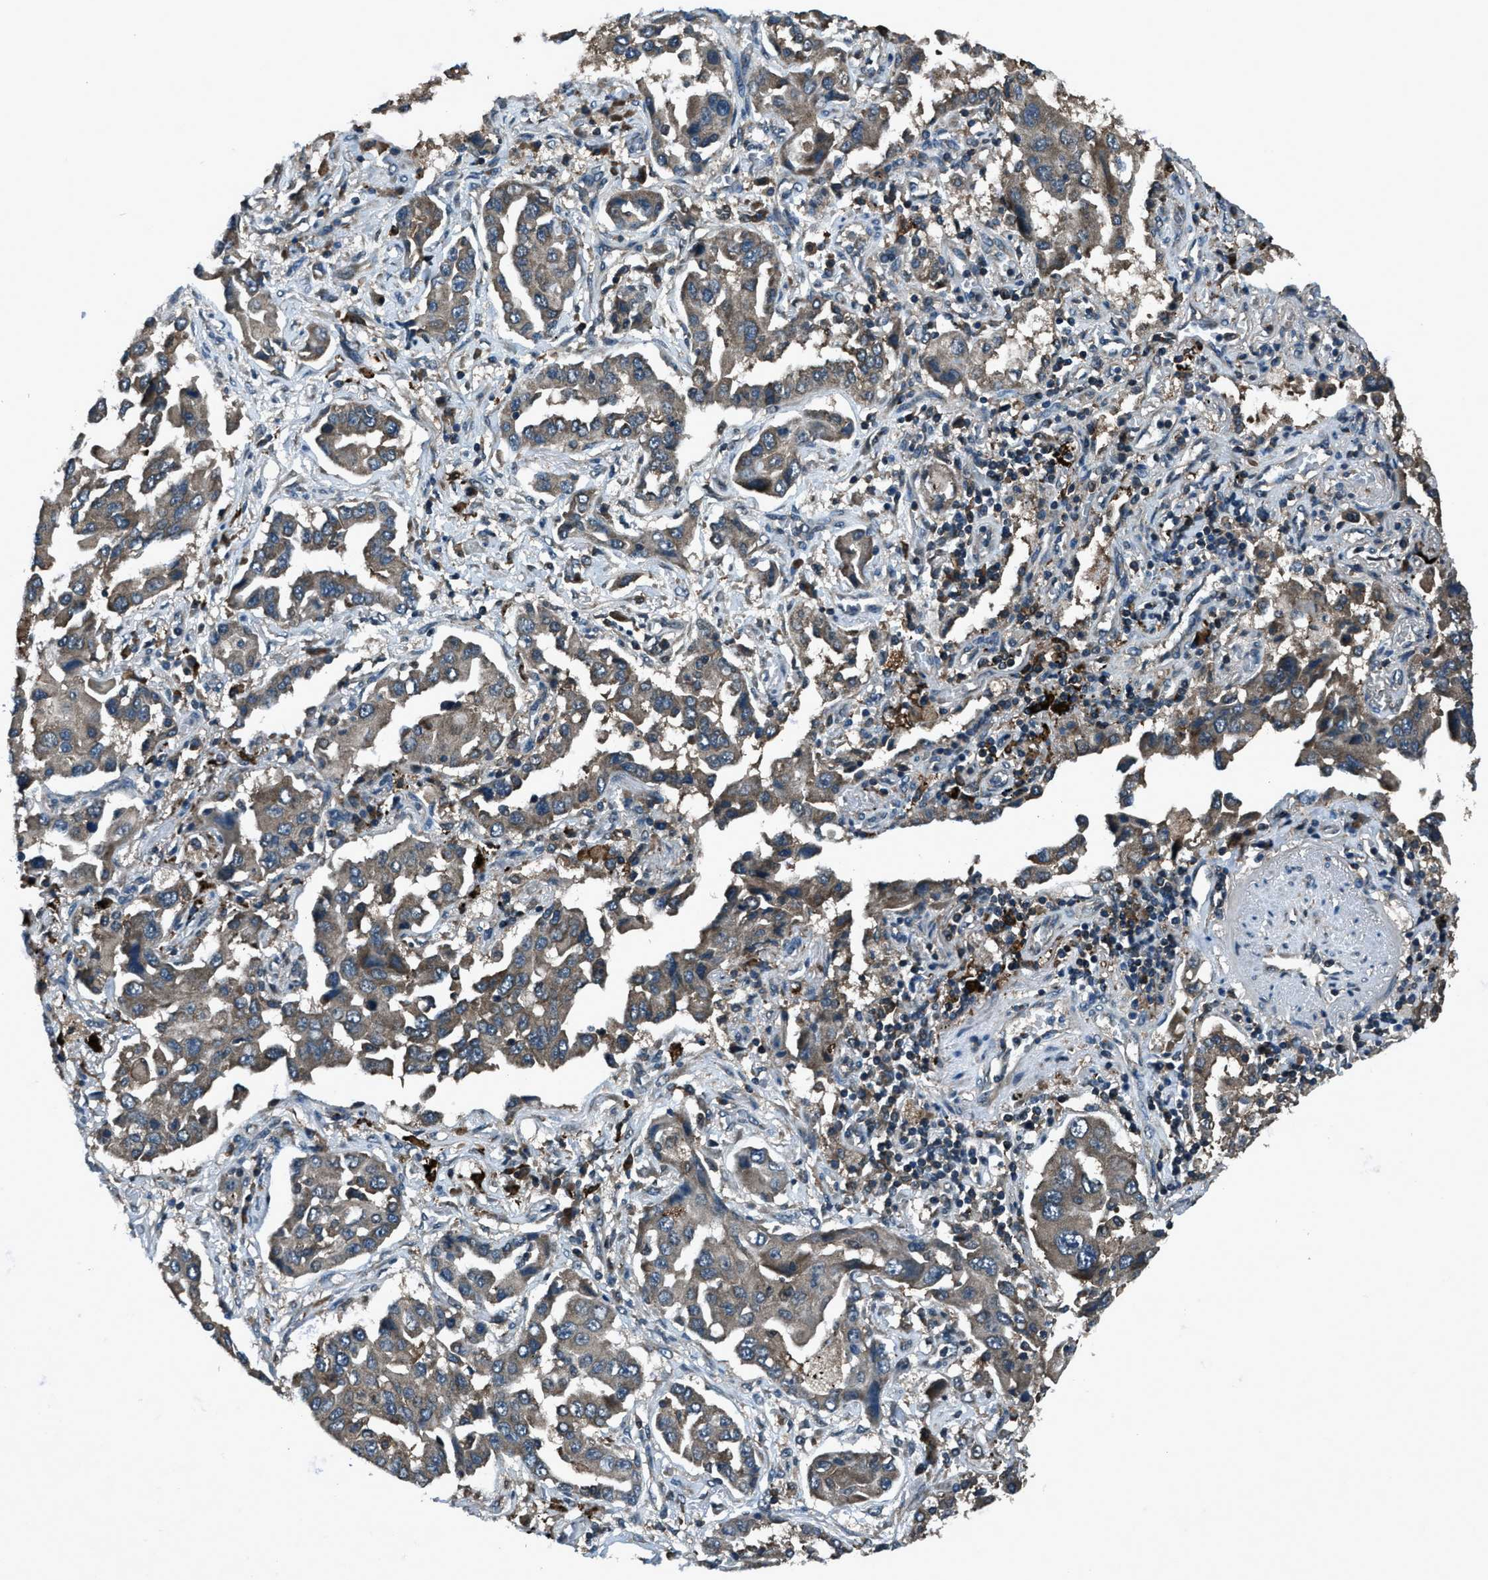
{"staining": {"intensity": "weak", "quantity": "25%-75%", "location": "cytoplasmic/membranous"}, "tissue": "lung cancer", "cell_type": "Tumor cells", "image_type": "cancer", "snomed": [{"axis": "morphology", "description": "Adenocarcinoma, NOS"}, {"axis": "topography", "description": "Lung"}], "caption": "Immunohistochemical staining of lung cancer (adenocarcinoma) displays weak cytoplasmic/membranous protein staining in about 25%-75% of tumor cells.", "gene": "TRIM4", "patient": {"sex": "female", "age": 65}}